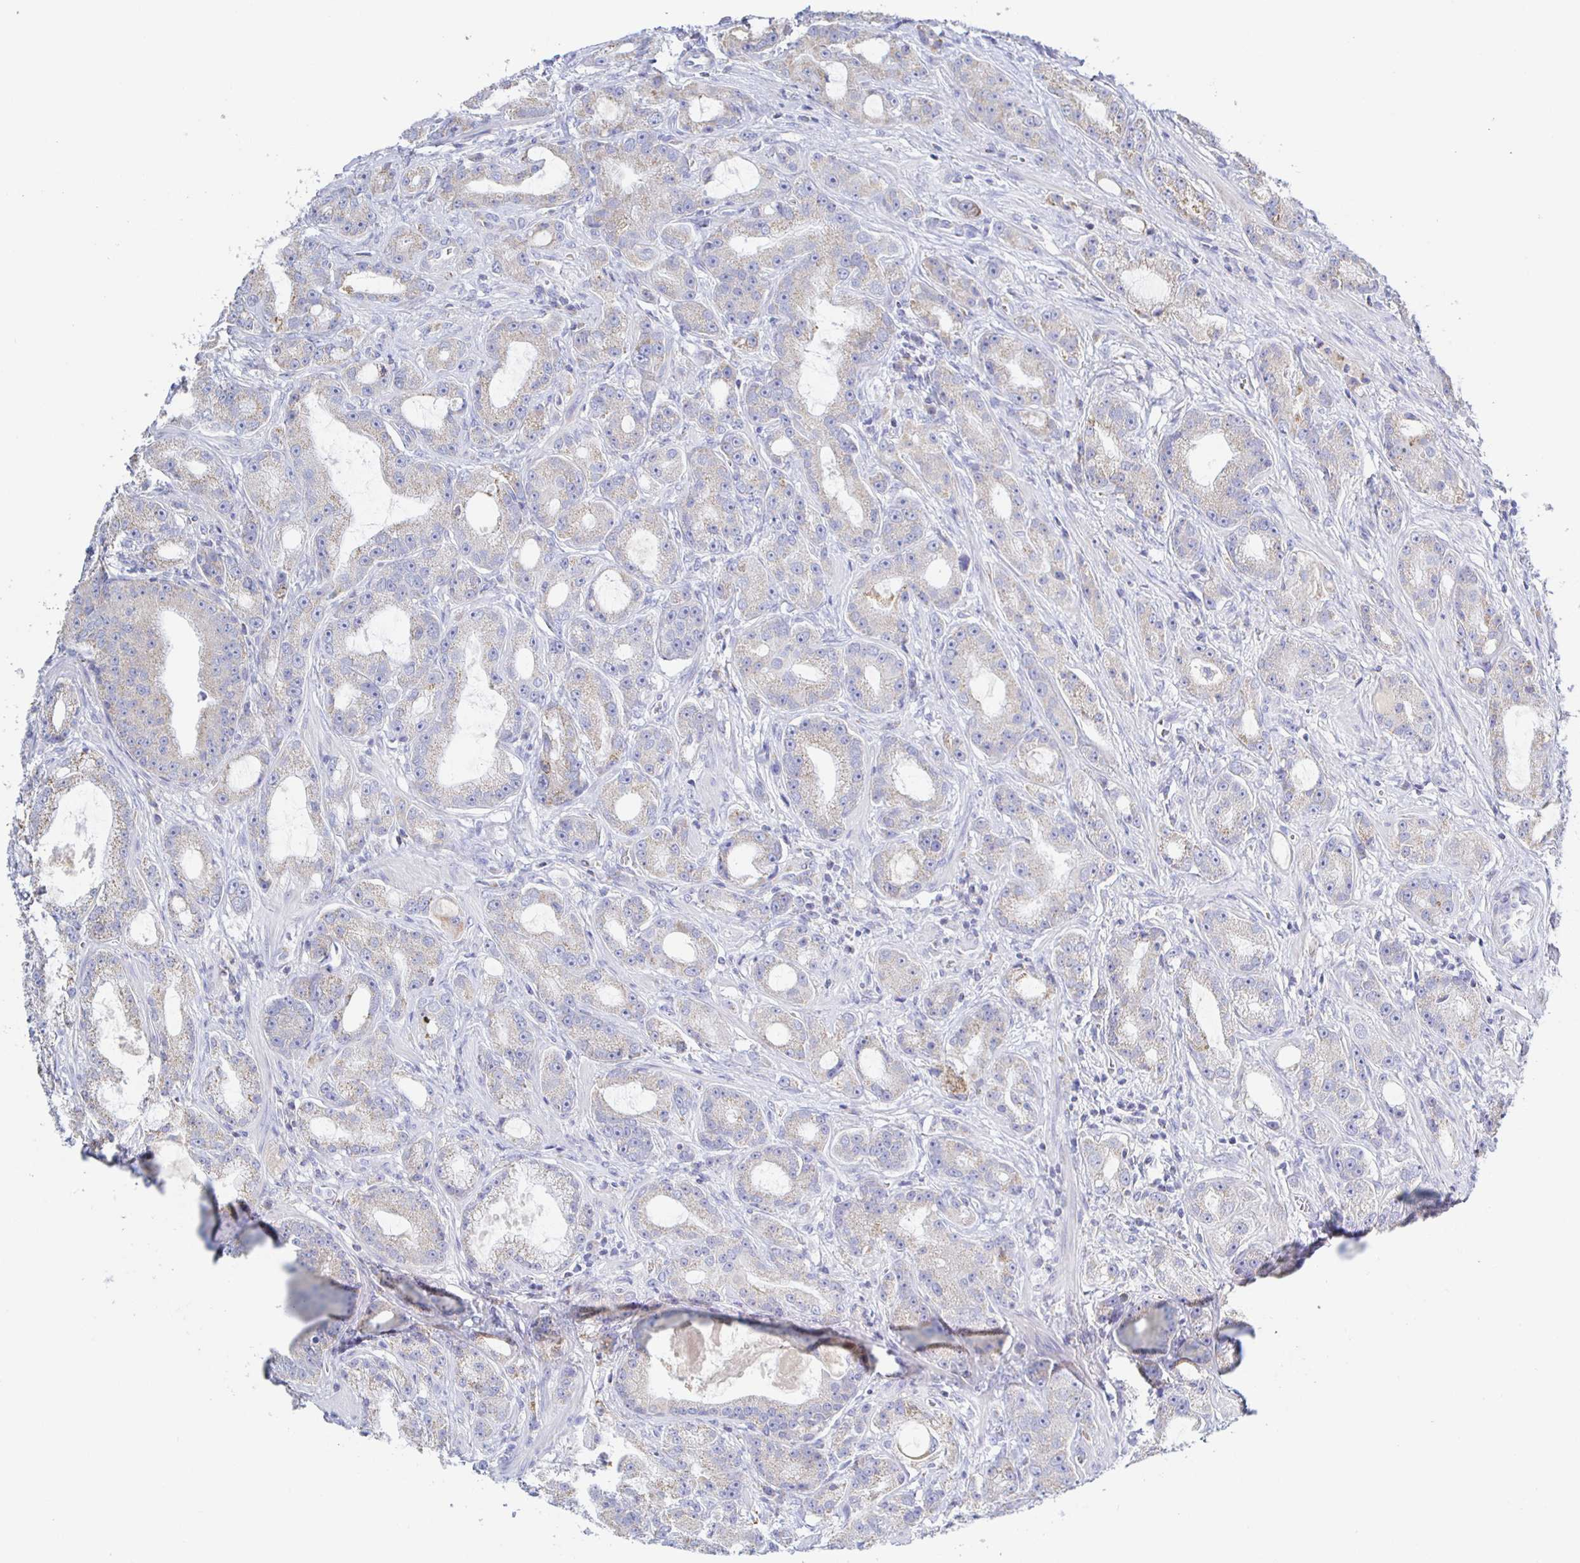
{"staining": {"intensity": "weak", "quantity": "25%-75%", "location": "cytoplasmic/membranous"}, "tissue": "prostate cancer", "cell_type": "Tumor cells", "image_type": "cancer", "snomed": [{"axis": "morphology", "description": "Adenocarcinoma, High grade"}, {"axis": "topography", "description": "Prostate"}], "caption": "The micrograph shows a brown stain indicating the presence of a protein in the cytoplasmic/membranous of tumor cells in adenocarcinoma (high-grade) (prostate). (IHC, brightfield microscopy, high magnification).", "gene": "SYNGR4", "patient": {"sex": "male", "age": 65}}